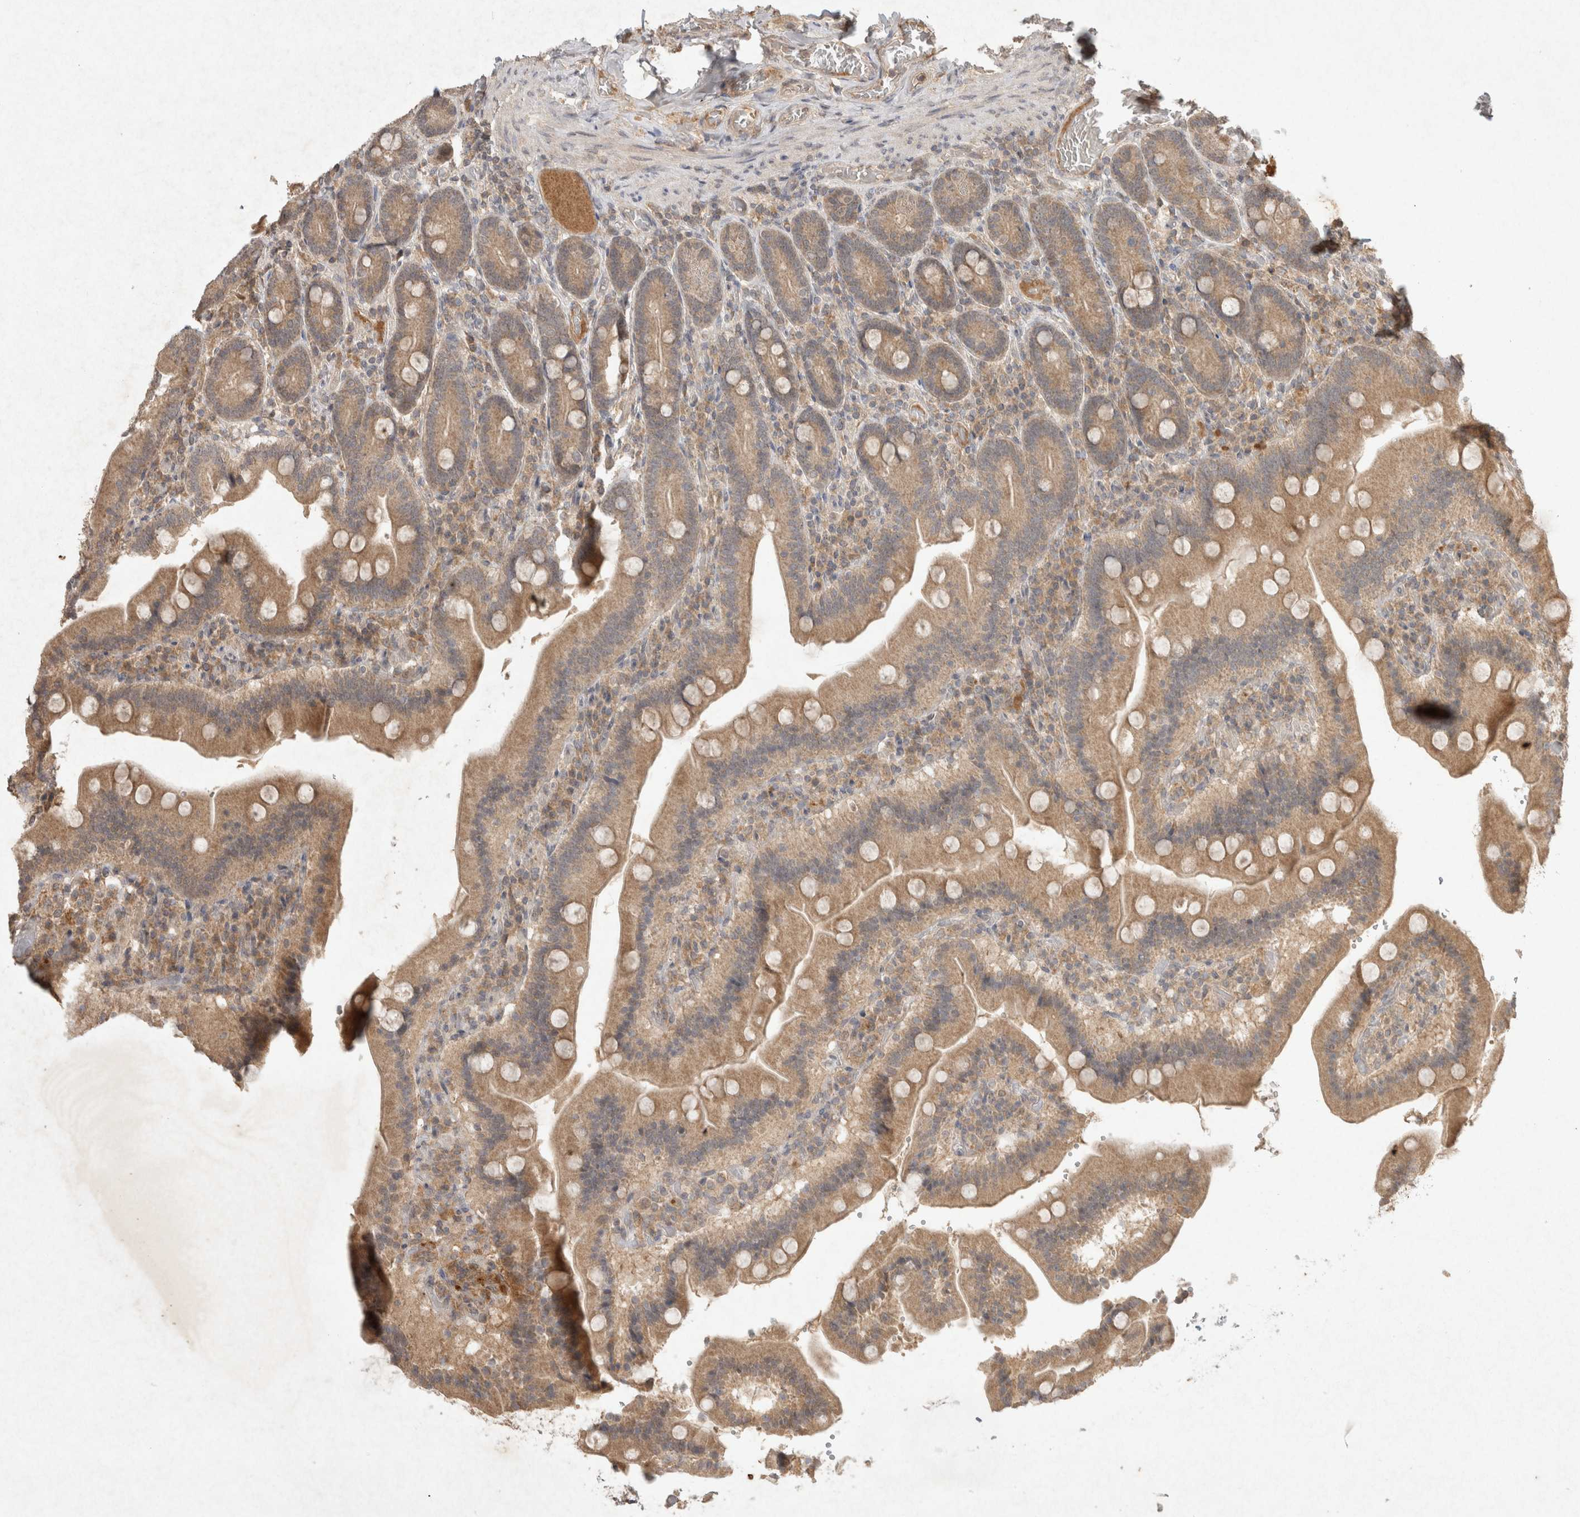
{"staining": {"intensity": "moderate", "quantity": ">75%", "location": "cytoplasmic/membranous"}, "tissue": "duodenum", "cell_type": "Glandular cells", "image_type": "normal", "snomed": [{"axis": "morphology", "description": "Normal tissue, NOS"}, {"axis": "topography", "description": "Duodenum"}], "caption": "A medium amount of moderate cytoplasmic/membranous expression is seen in about >75% of glandular cells in unremarkable duodenum. (IHC, brightfield microscopy, high magnification).", "gene": "LOXL2", "patient": {"sex": "female", "age": 62}}